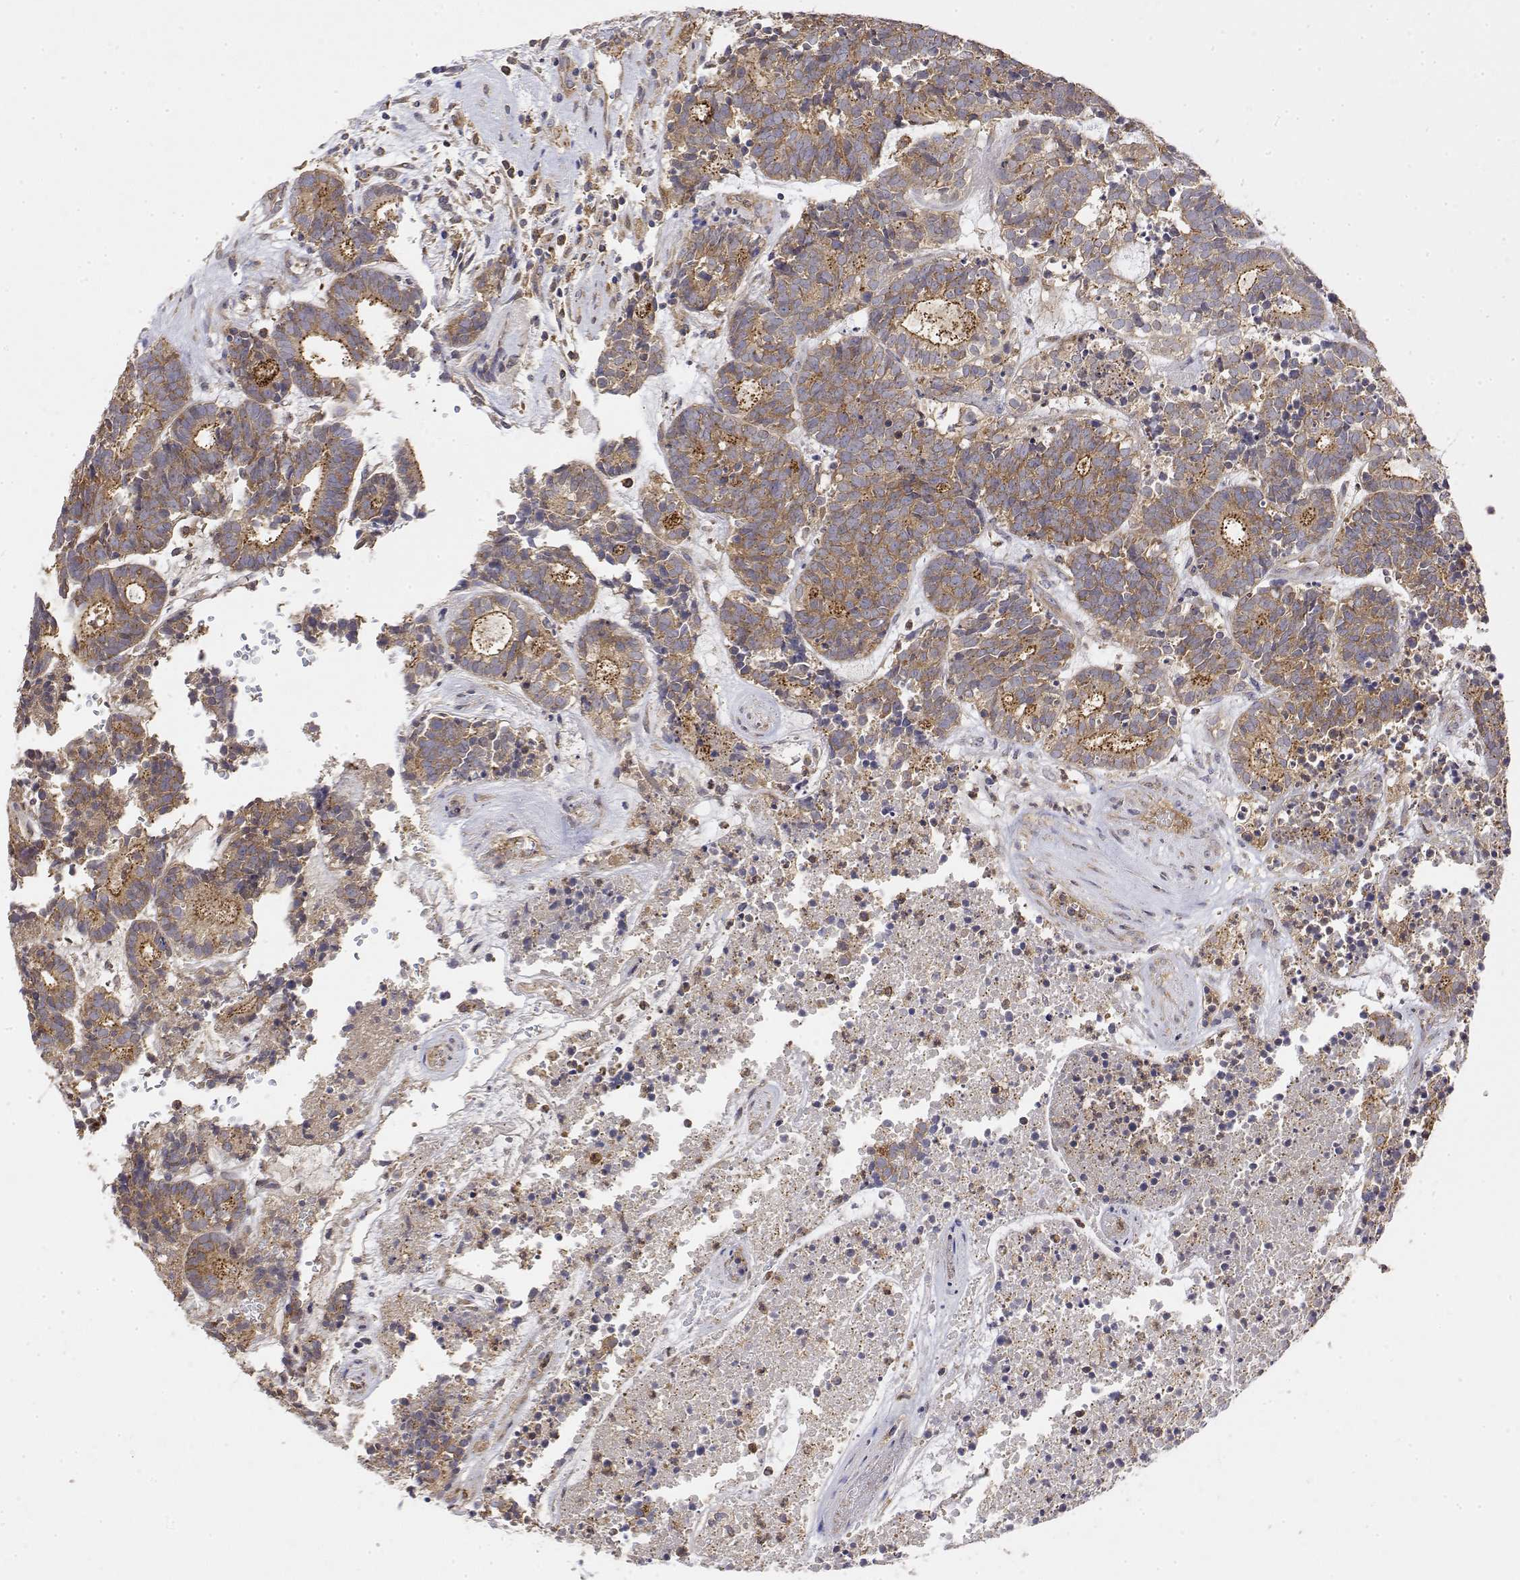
{"staining": {"intensity": "moderate", "quantity": ">75%", "location": "cytoplasmic/membranous"}, "tissue": "head and neck cancer", "cell_type": "Tumor cells", "image_type": "cancer", "snomed": [{"axis": "morphology", "description": "Adenocarcinoma, NOS"}, {"axis": "topography", "description": "Head-Neck"}], "caption": "Brown immunohistochemical staining in human head and neck adenocarcinoma demonstrates moderate cytoplasmic/membranous expression in about >75% of tumor cells.", "gene": "PACSIN2", "patient": {"sex": "female", "age": 81}}